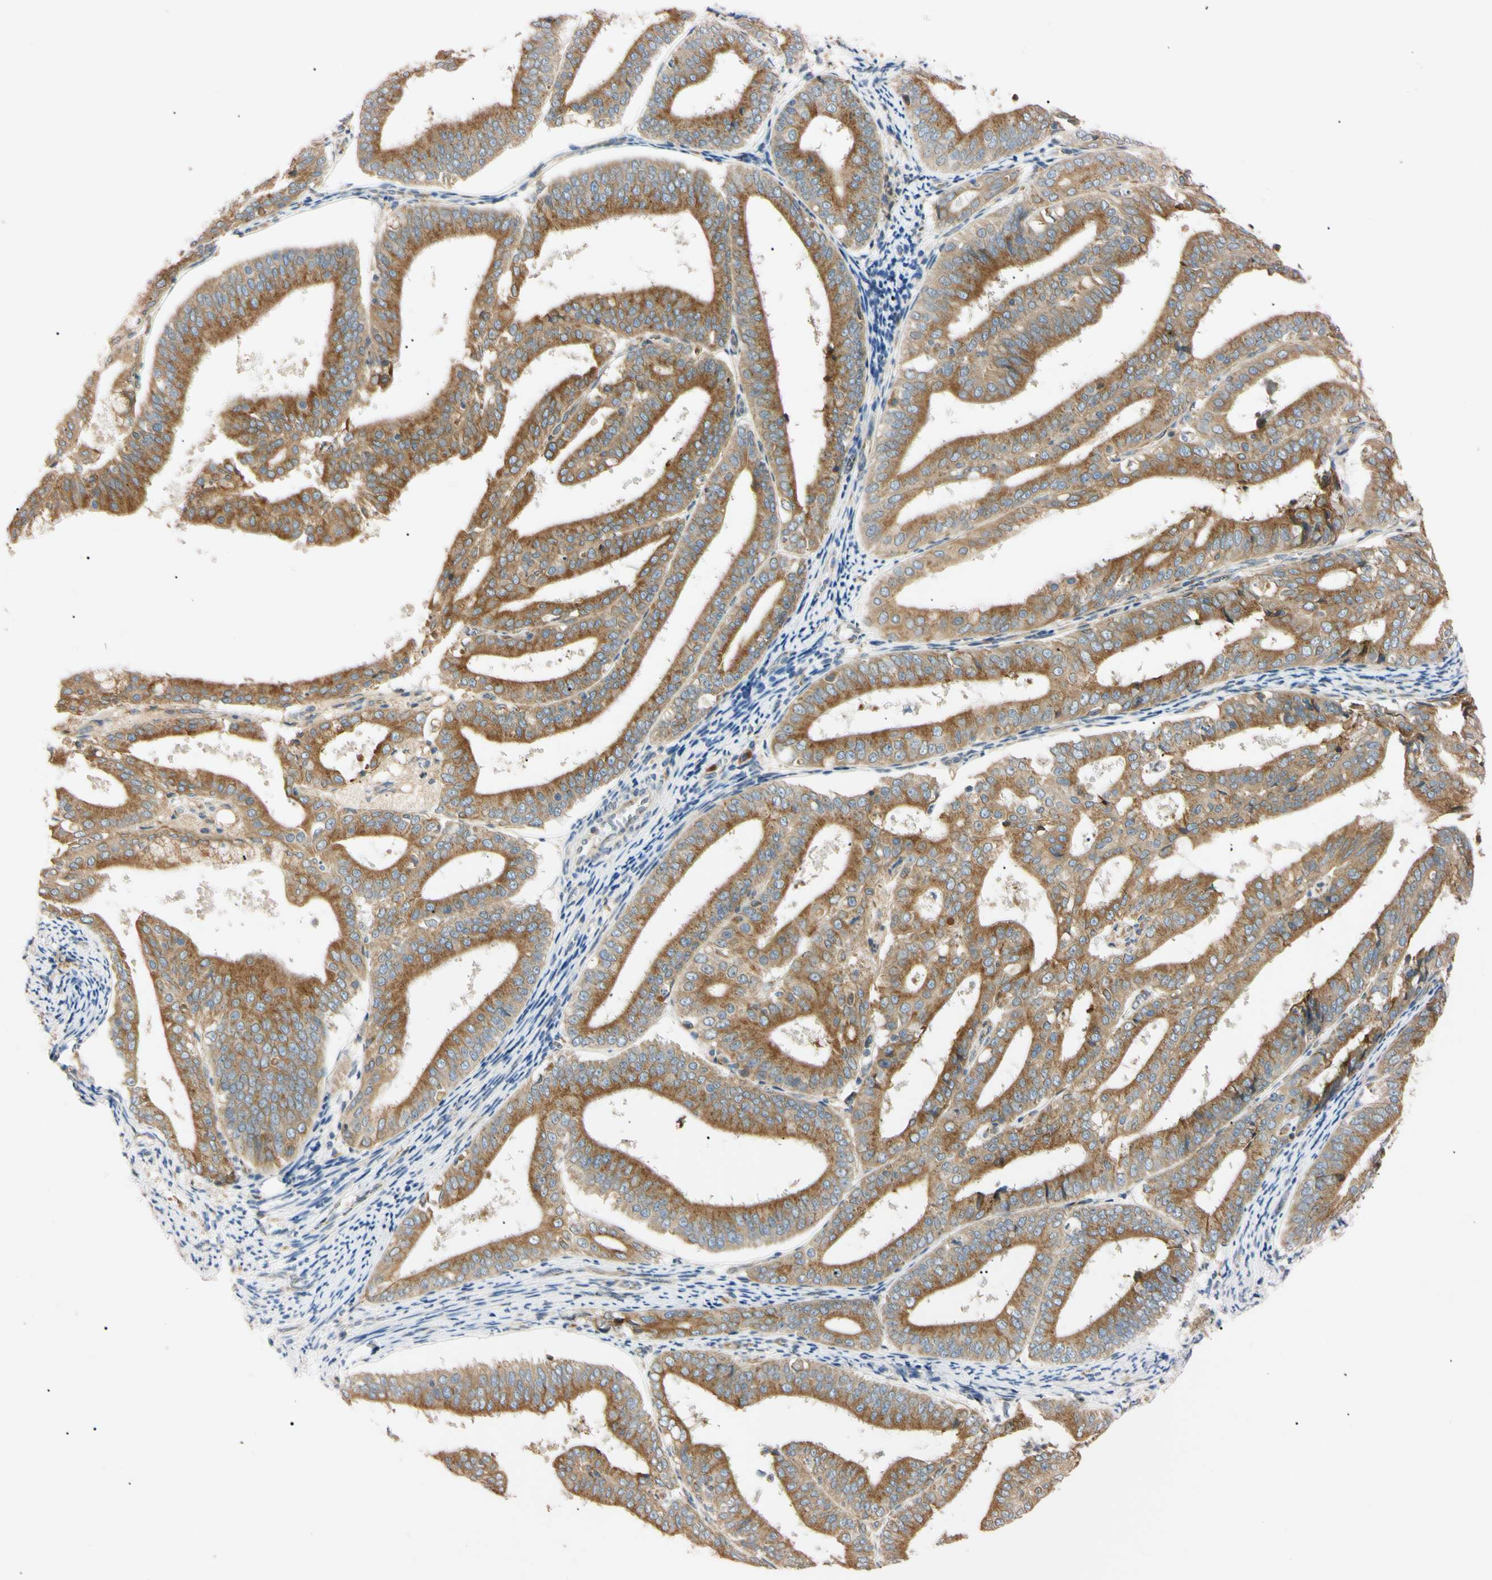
{"staining": {"intensity": "moderate", "quantity": ">75%", "location": "cytoplasmic/membranous"}, "tissue": "endometrial cancer", "cell_type": "Tumor cells", "image_type": "cancer", "snomed": [{"axis": "morphology", "description": "Adenocarcinoma, NOS"}, {"axis": "topography", "description": "Endometrium"}], "caption": "Brown immunohistochemical staining in adenocarcinoma (endometrial) displays moderate cytoplasmic/membranous expression in about >75% of tumor cells.", "gene": "IER3IP1", "patient": {"sex": "female", "age": 63}}